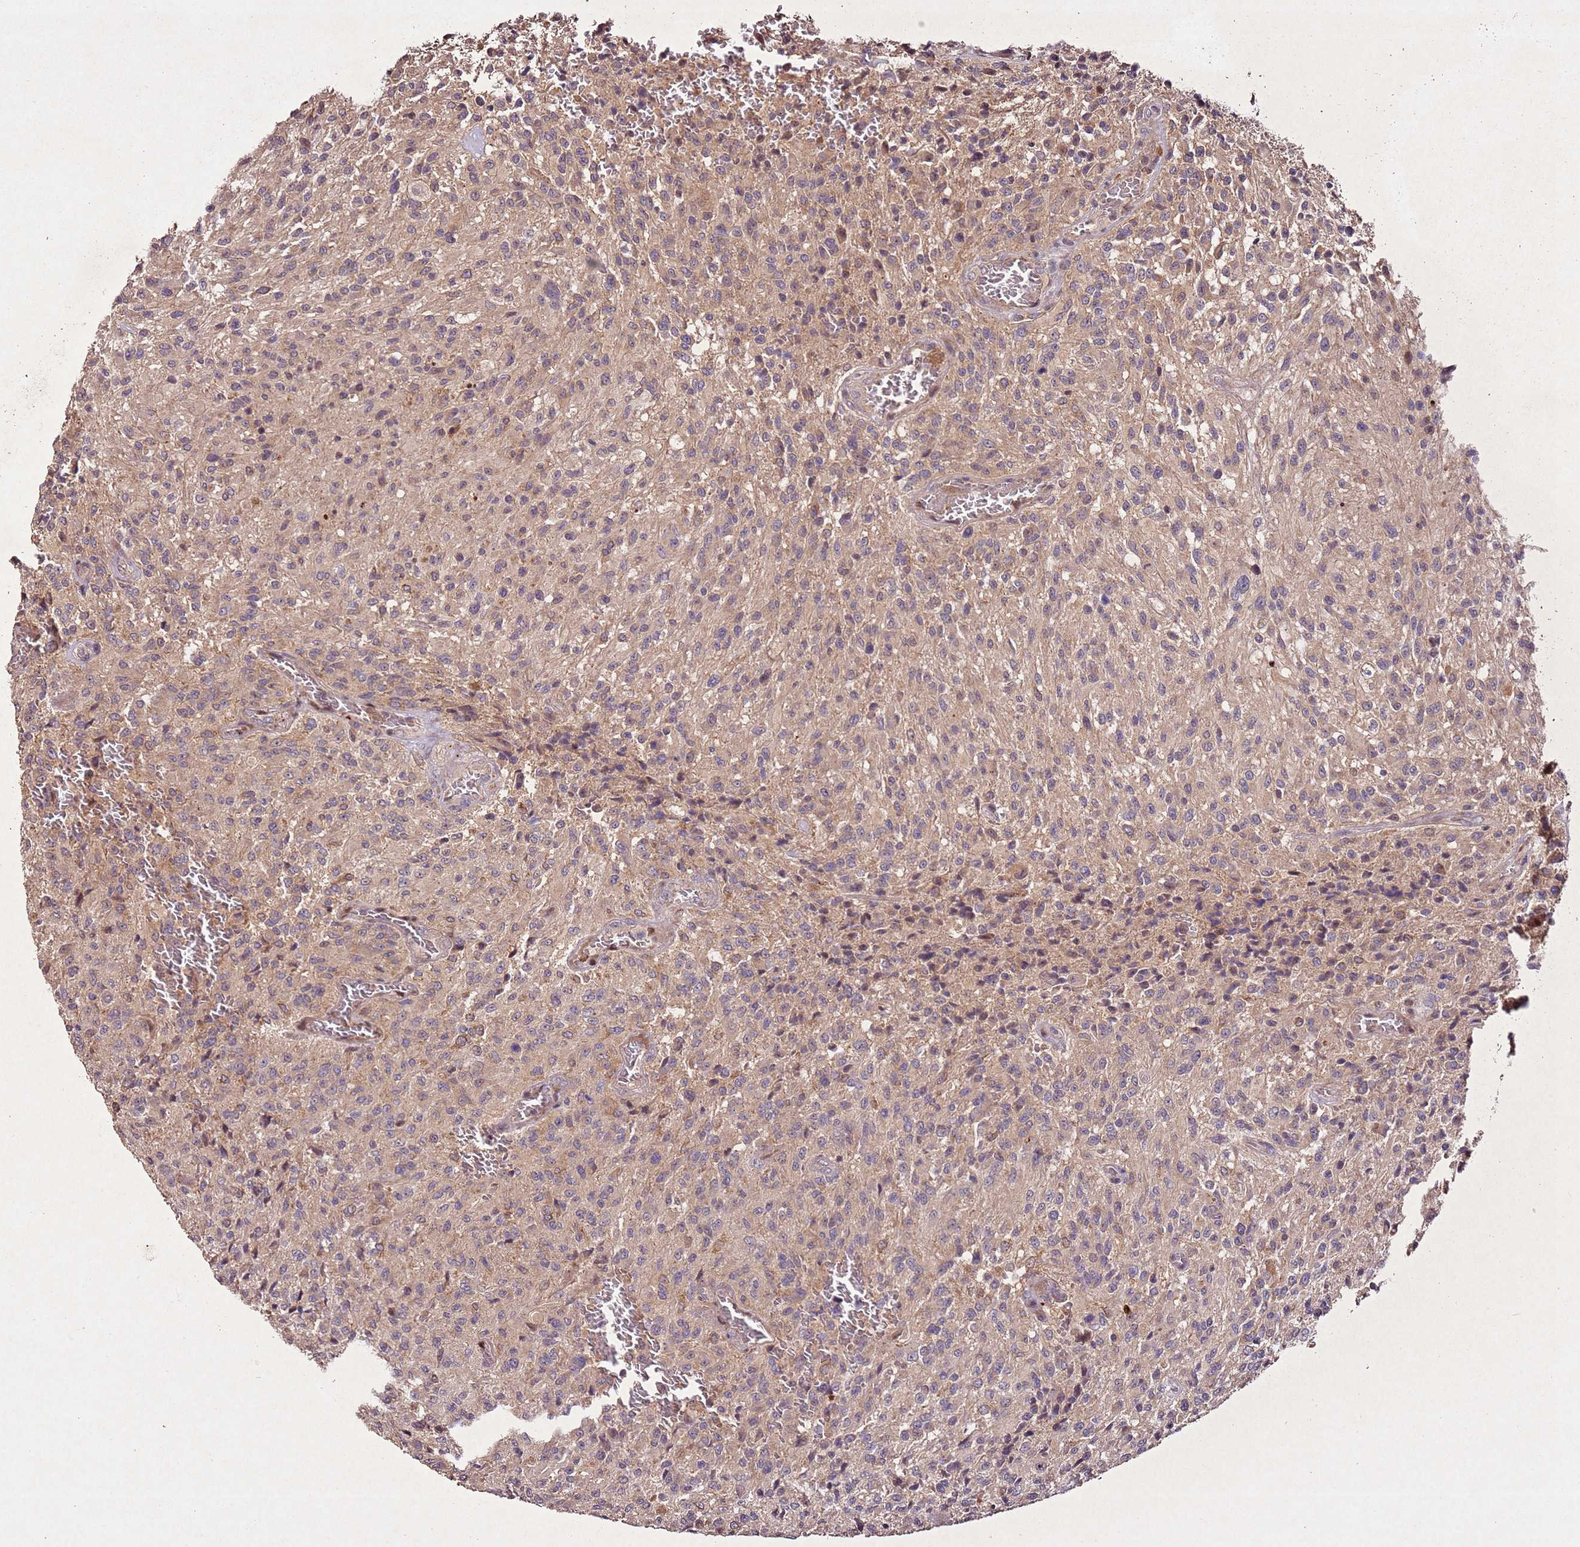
{"staining": {"intensity": "weak", "quantity": ">75%", "location": "cytoplasmic/membranous"}, "tissue": "glioma", "cell_type": "Tumor cells", "image_type": "cancer", "snomed": [{"axis": "morphology", "description": "Normal tissue, NOS"}, {"axis": "morphology", "description": "Glioma, malignant, High grade"}, {"axis": "topography", "description": "Cerebral cortex"}], "caption": "Glioma stained with a protein marker exhibits weak staining in tumor cells.", "gene": "PTMA", "patient": {"sex": "male", "age": 56}}